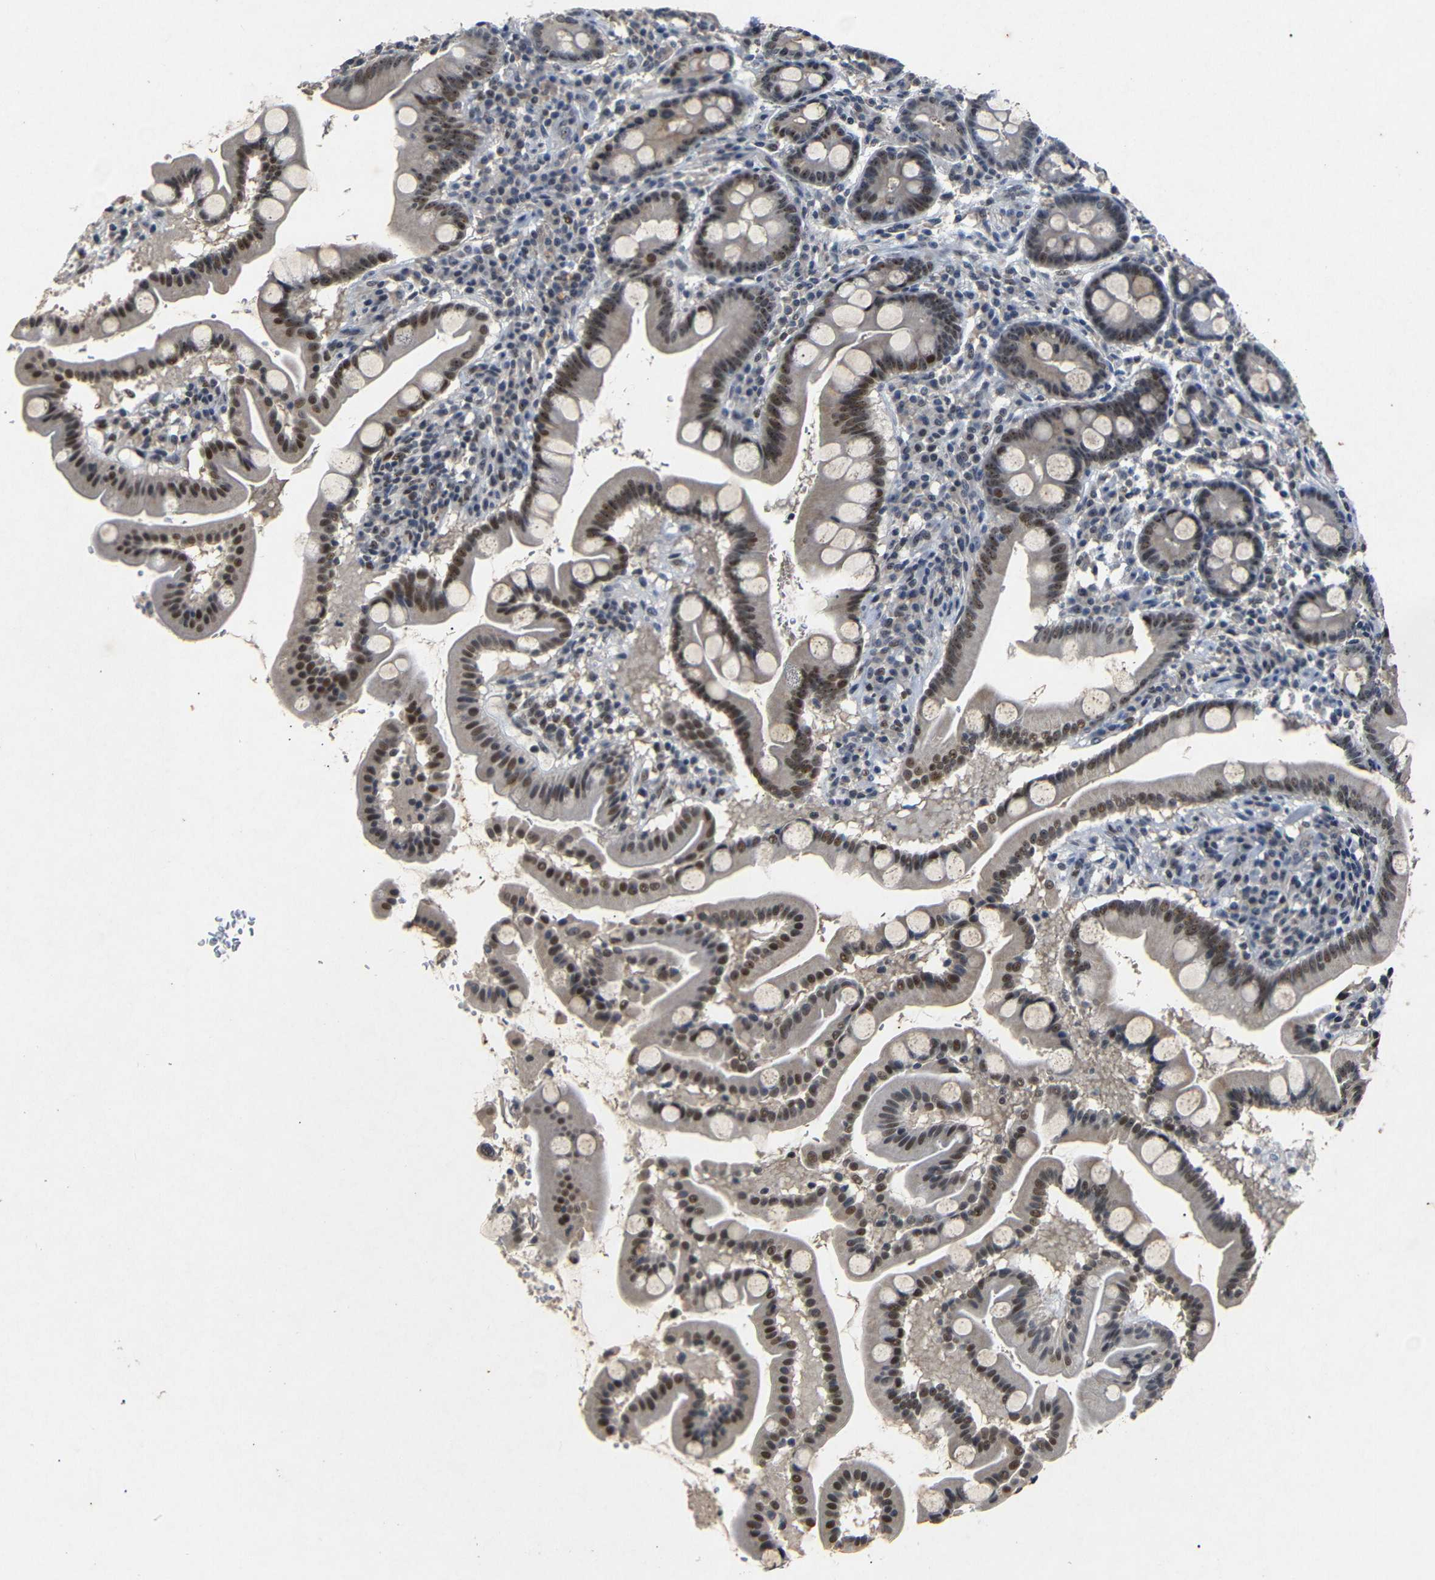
{"staining": {"intensity": "strong", "quantity": ">75%", "location": "cytoplasmic/membranous,nuclear"}, "tissue": "duodenum", "cell_type": "Glandular cells", "image_type": "normal", "snomed": [{"axis": "morphology", "description": "Normal tissue, NOS"}, {"axis": "topography", "description": "Duodenum"}], "caption": "High-magnification brightfield microscopy of unremarkable duodenum stained with DAB (3,3'-diaminobenzidine) (brown) and counterstained with hematoxylin (blue). glandular cells exhibit strong cytoplasmic/membranous,nuclear expression is present in approximately>75% of cells. Ihc stains the protein of interest in brown and the nuclei are stained blue.", "gene": "PARN", "patient": {"sex": "male", "age": 50}}